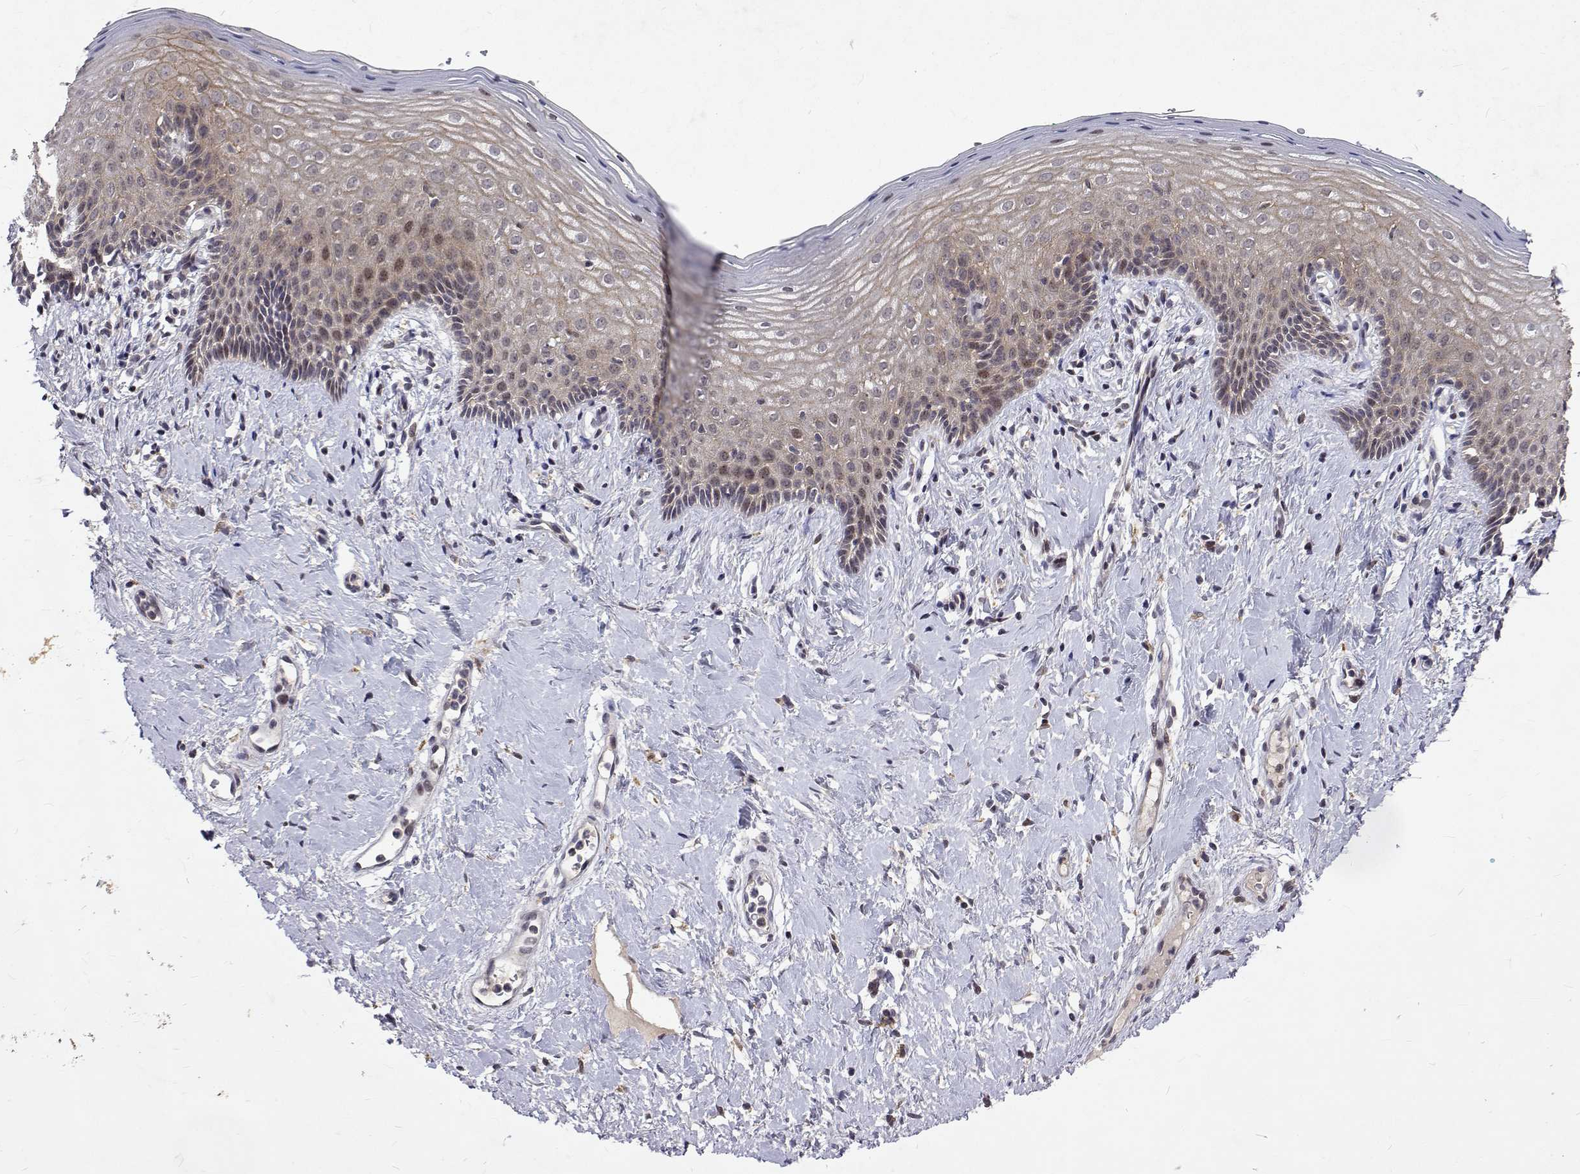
{"staining": {"intensity": "weak", "quantity": "25%-75%", "location": "cytoplasmic/membranous,nuclear"}, "tissue": "vagina", "cell_type": "Squamous epithelial cells", "image_type": "normal", "snomed": [{"axis": "morphology", "description": "Normal tissue, NOS"}, {"axis": "topography", "description": "Vagina"}], "caption": "Immunohistochemical staining of normal vagina demonstrates 25%-75% levels of weak cytoplasmic/membranous,nuclear protein positivity in approximately 25%-75% of squamous epithelial cells. The staining is performed using DAB (3,3'-diaminobenzidine) brown chromogen to label protein expression. The nuclei are counter-stained blue using hematoxylin.", "gene": "ALKBH8", "patient": {"sex": "female", "age": 42}}